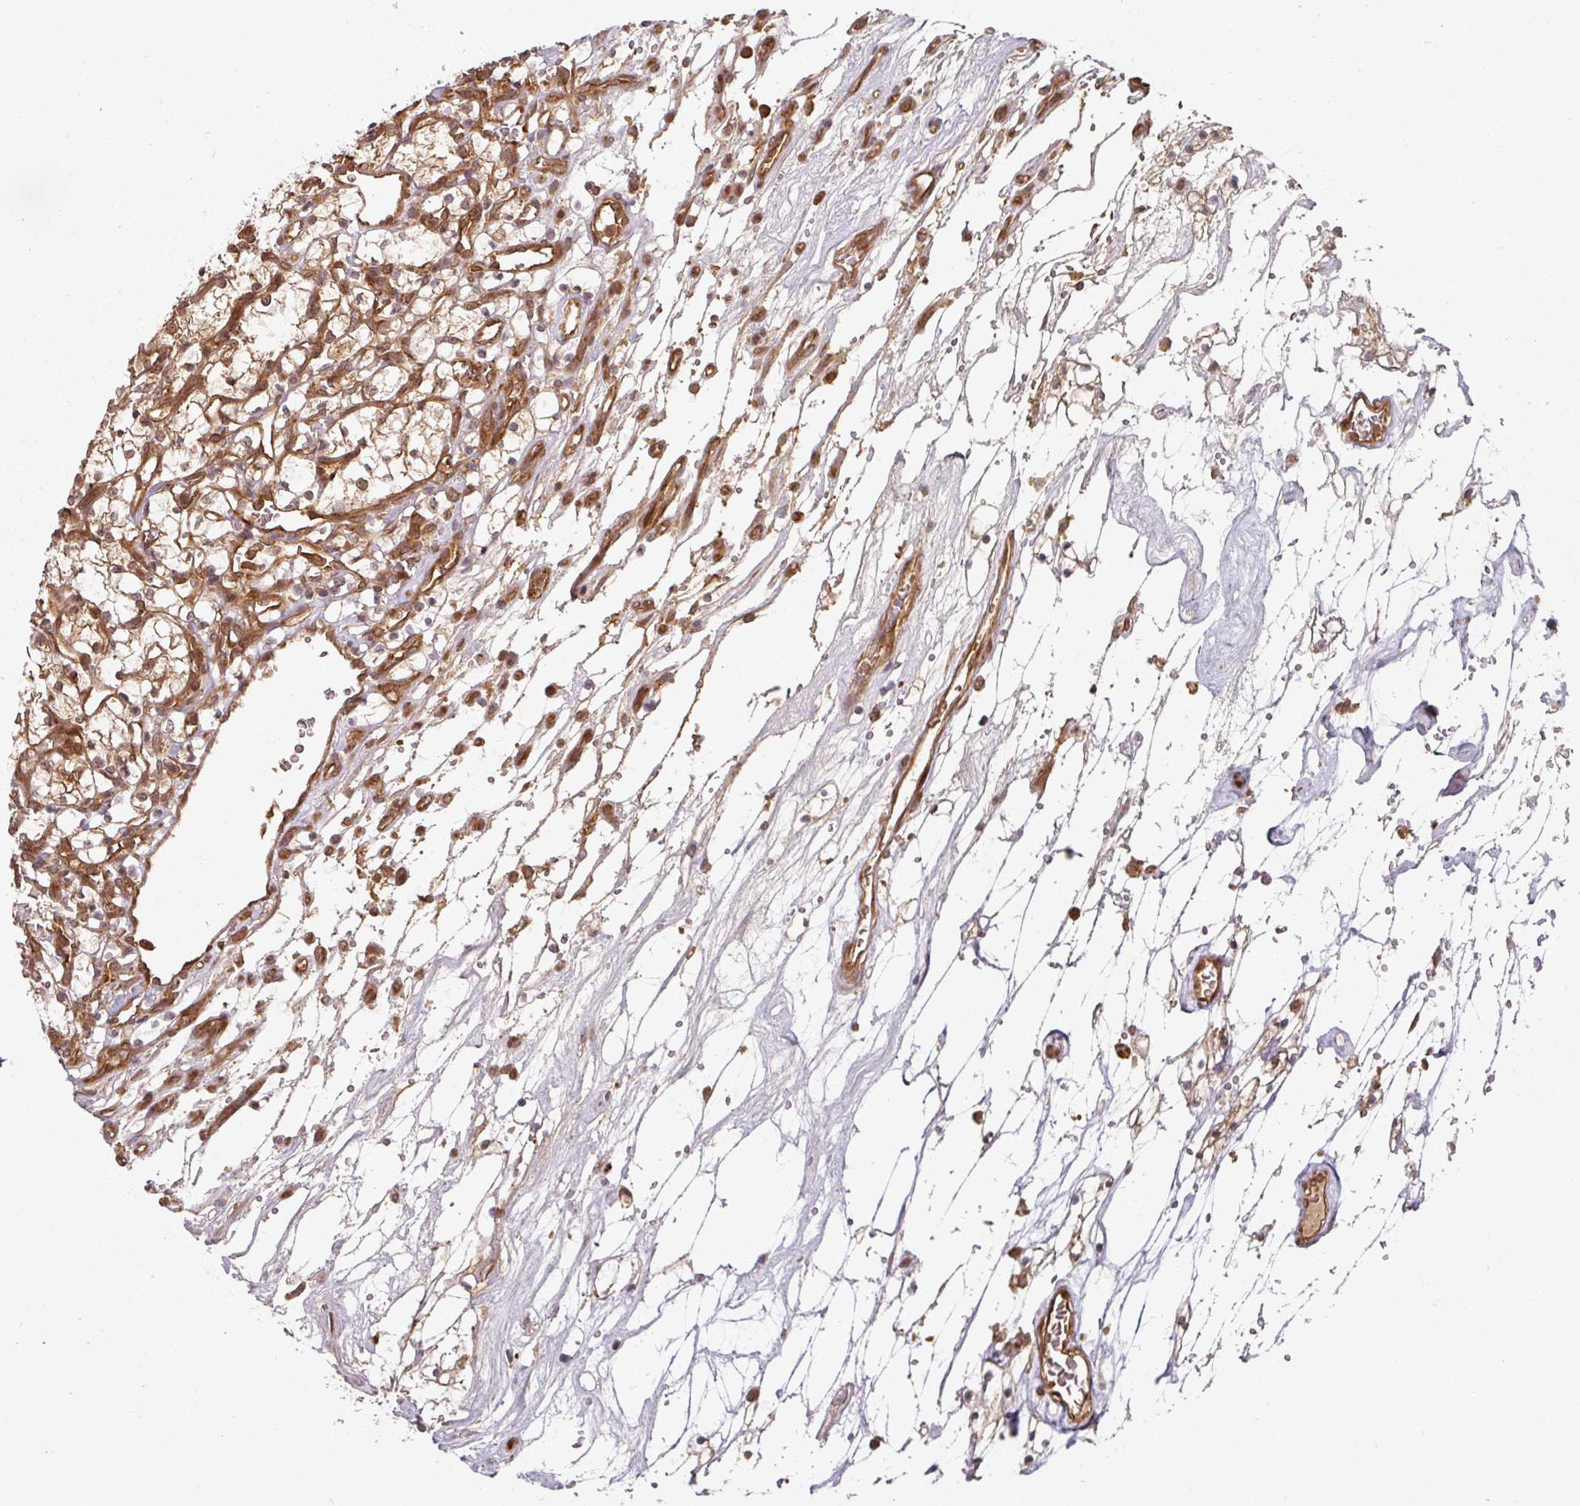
{"staining": {"intensity": "moderate", "quantity": ">75%", "location": "cytoplasmic/membranous"}, "tissue": "renal cancer", "cell_type": "Tumor cells", "image_type": "cancer", "snomed": [{"axis": "morphology", "description": "Adenocarcinoma, NOS"}, {"axis": "topography", "description": "Kidney"}], "caption": "Immunohistochemistry (IHC) of human adenocarcinoma (renal) exhibits medium levels of moderate cytoplasmic/membranous staining in about >75% of tumor cells.", "gene": "EIF4EBP2", "patient": {"sex": "female", "age": 69}}